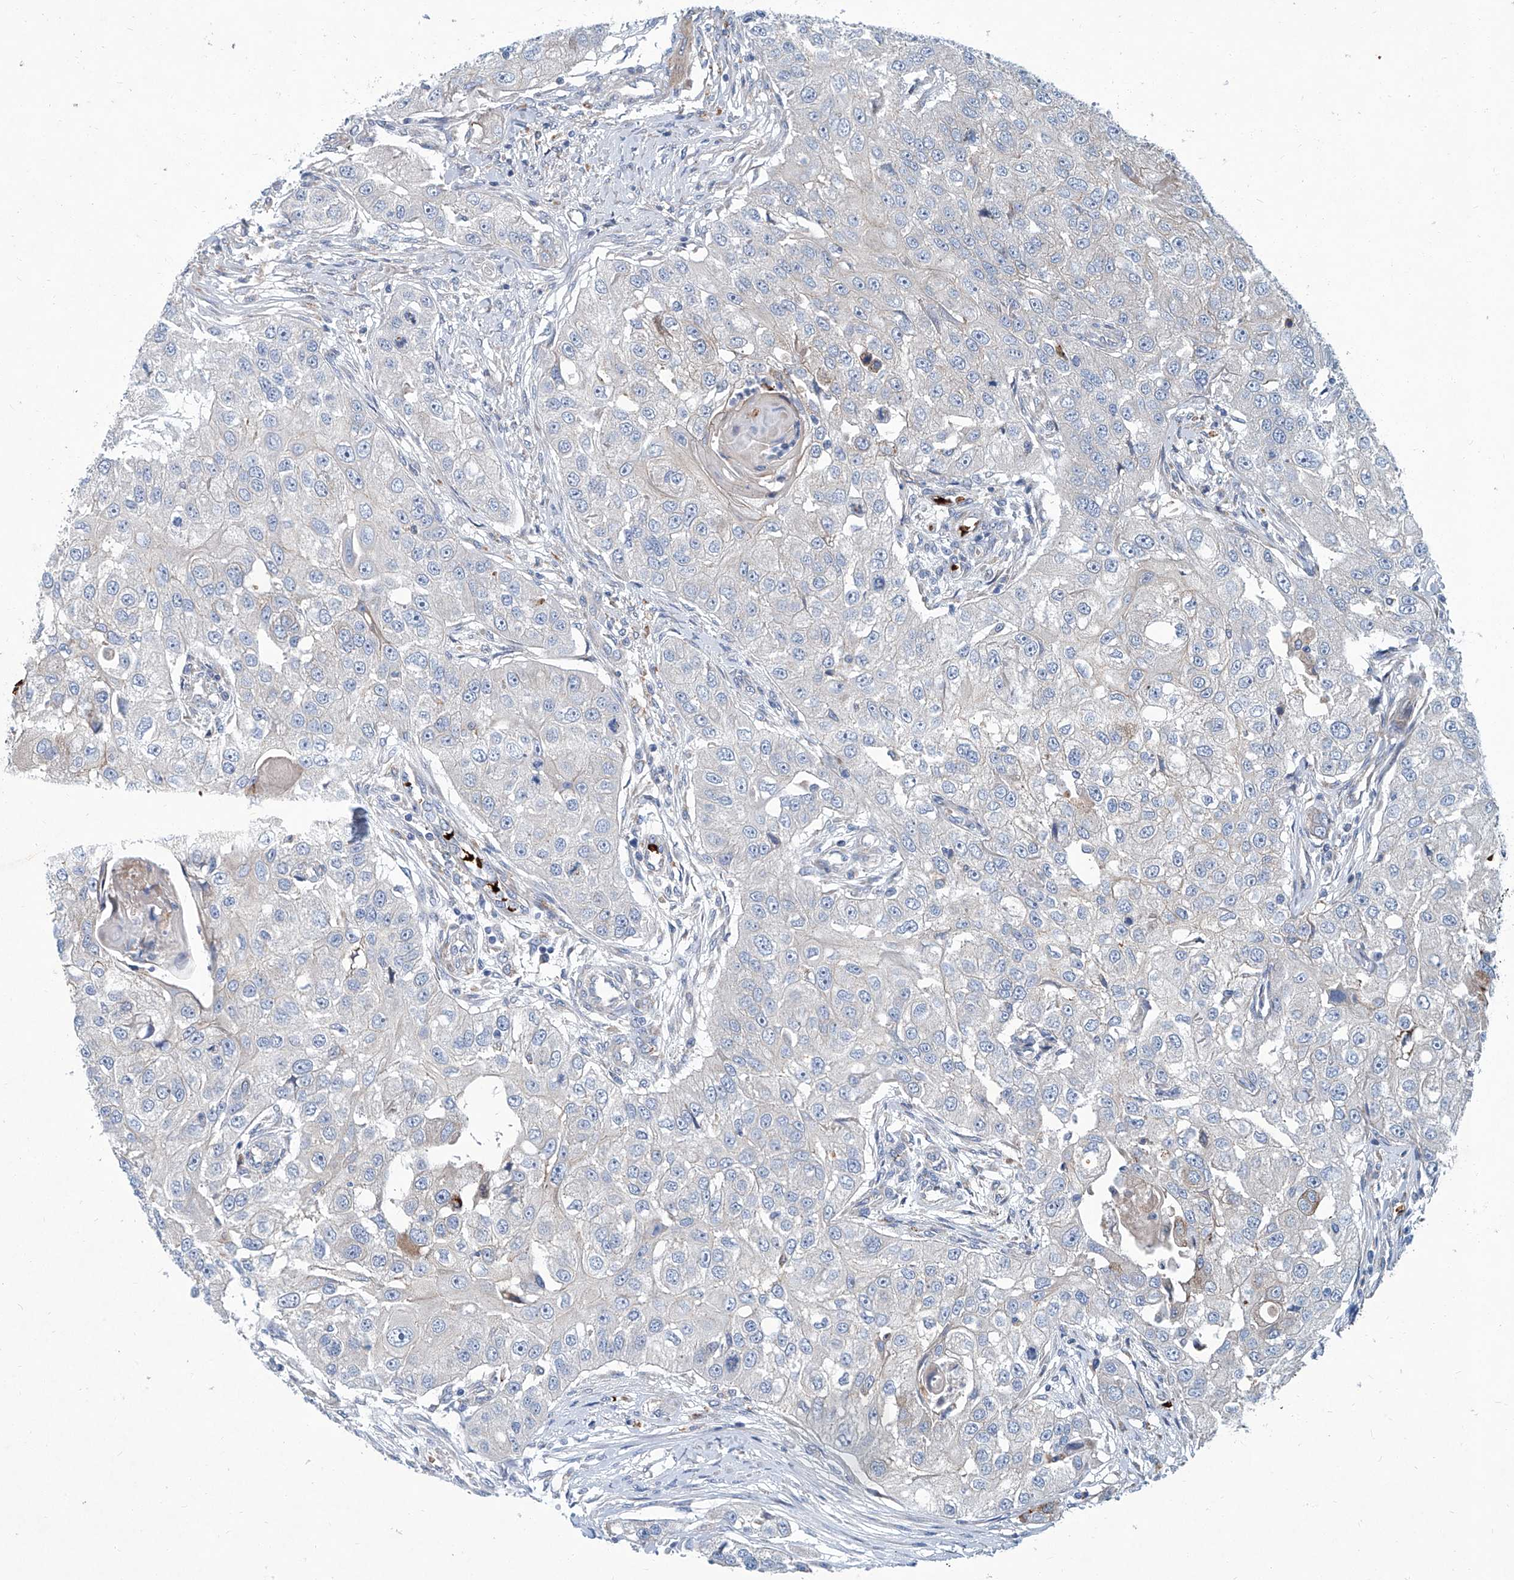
{"staining": {"intensity": "negative", "quantity": "none", "location": "none"}, "tissue": "head and neck cancer", "cell_type": "Tumor cells", "image_type": "cancer", "snomed": [{"axis": "morphology", "description": "Normal tissue, NOS"}, {"axis": "morphology", "description": "Squamous cell carcinoma, NOS"}, {"axis": "topography", "description": "Skeletal muscle"}, {"axis": "topography", "description": "Head-Neck"}], "caption": "DAB (3,3'-diaminobenzidine) immunohistochemical staining of human head and neck cancer (squamous cell carcinoma) displays no significant staining in tumor cells.", "gene": "FPR2", "patient": {"sex": "male", "age": 51}}